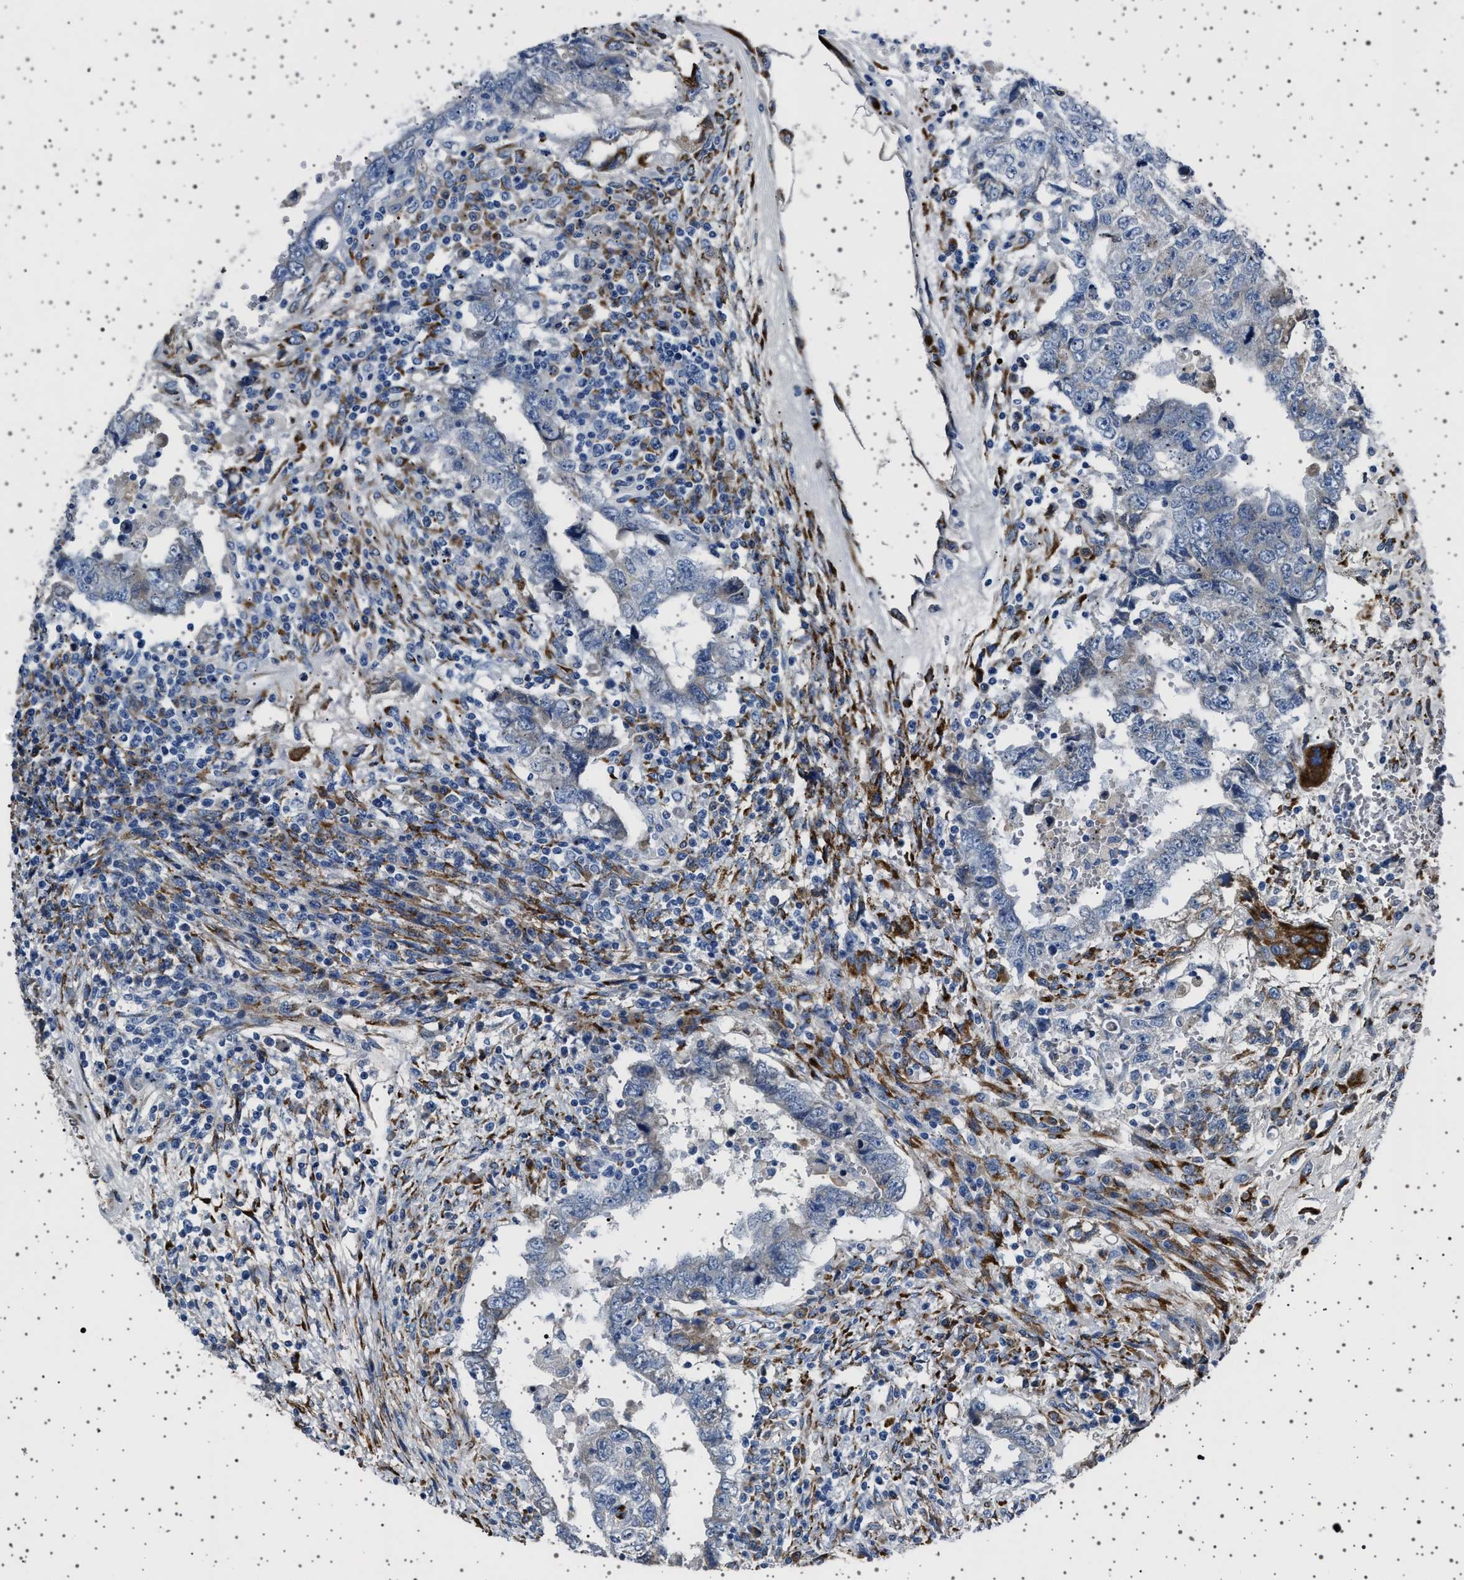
{"staining": {"intensity": "negative", "quantity": "none", "location": "none"}, "tissue": "testis cancer", "cell_type": "Tumor cells", "image_type": "cancer", "snomed": [{"axis": "morphology", "description": "Carcinoma, Embryonal, NOS"}, {"axis": "topography", "description": "Testis"}], "caption": "A photomicrograph of testis cancer stained for a protein reveals no brown staining in tumor cells.", "gene": "FTCD", "patient": {"sex": "male", "age": 26}}